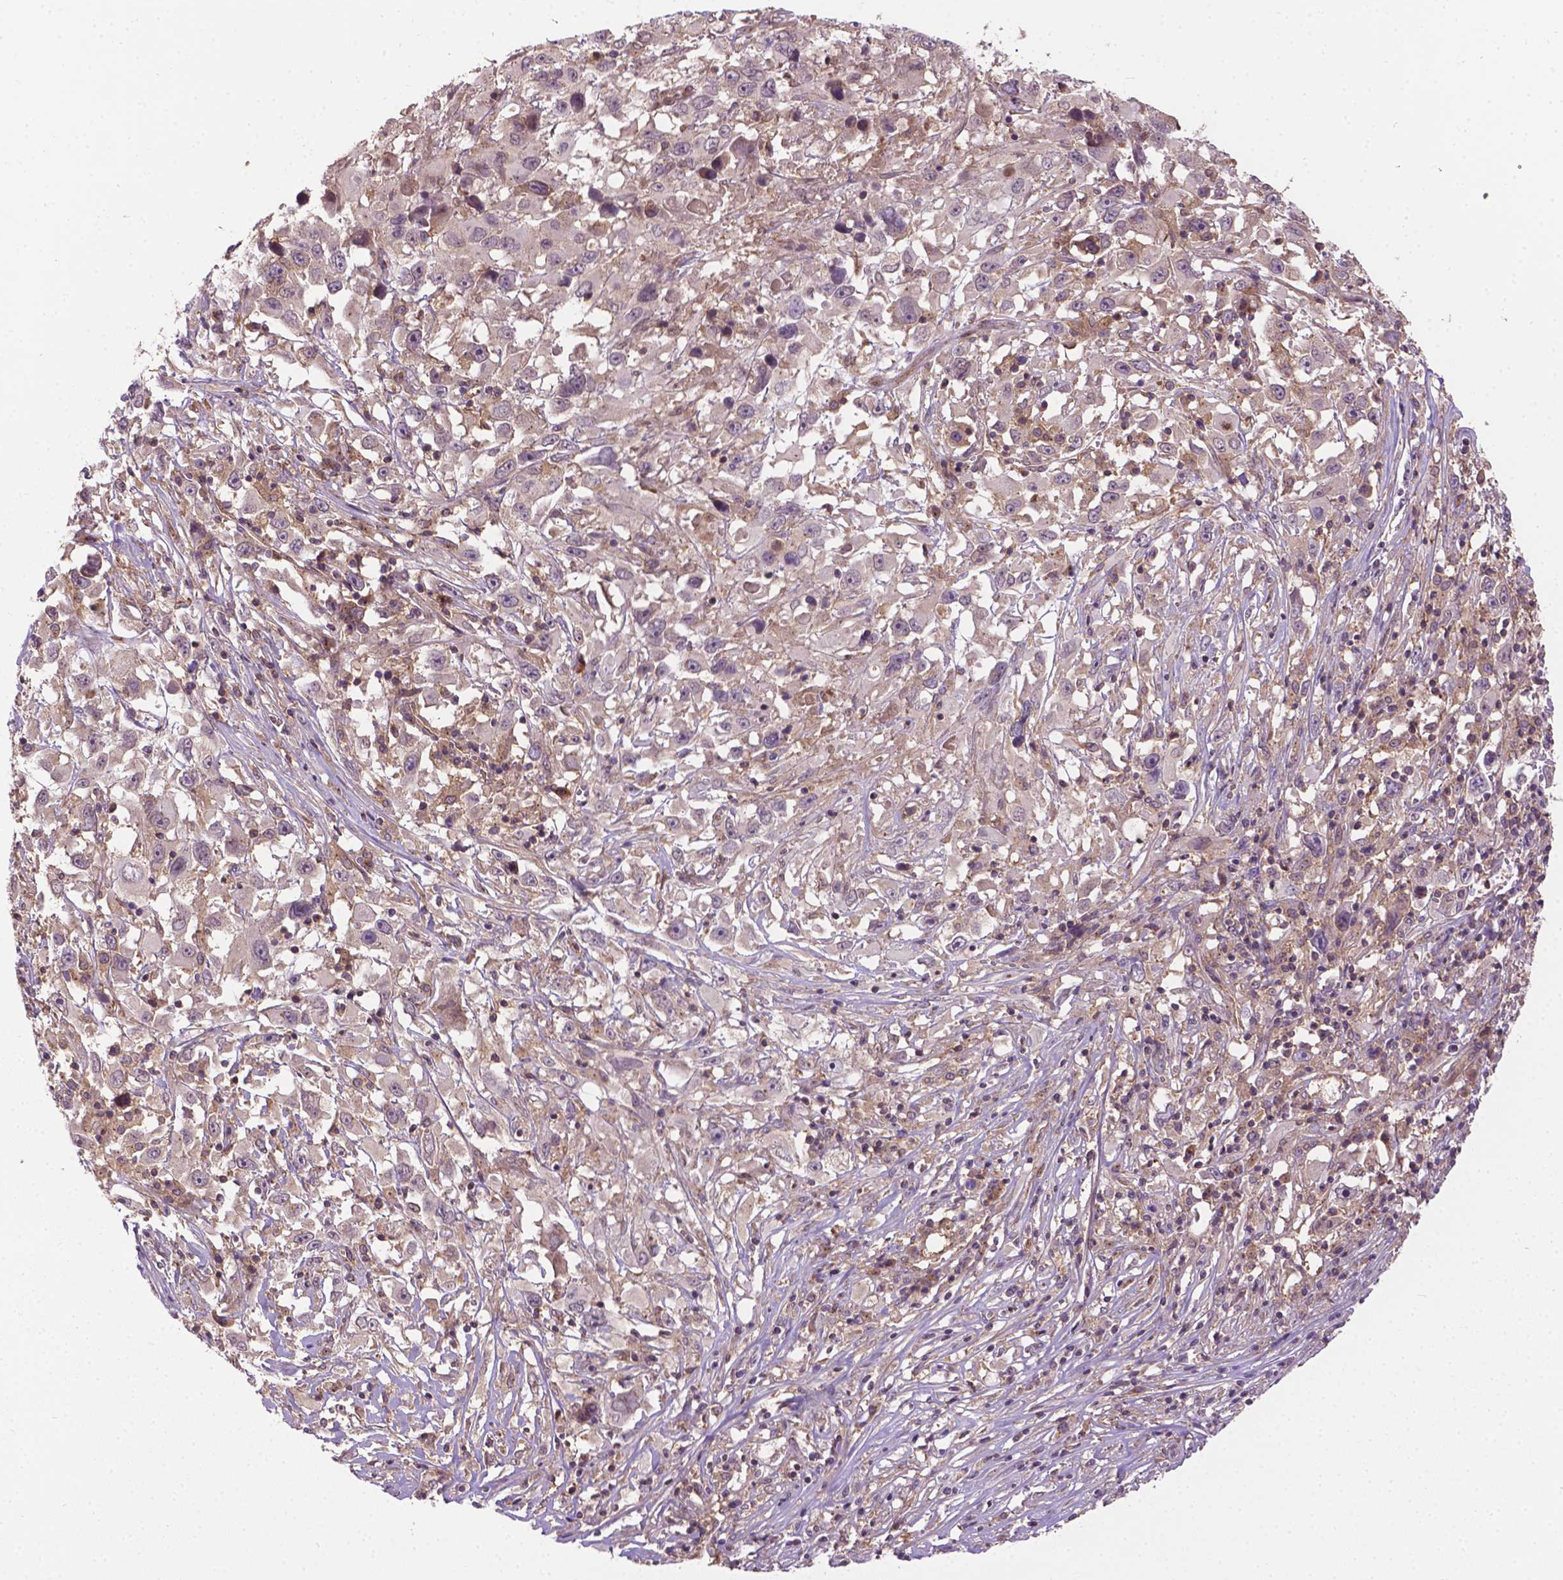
{"staining": {"intensity": "negative", "quantity": "none", "location": "none"}, "tissue": "melanoma", "cell_type": "Tumor cells", "image_type": "cancer", "snomed": [{"axis": "morphology", "description": "Malignant melanoma, Metastatic site"}, {"axis": "topography", "description": "Soft tissue"}], "caption": "This histopathology image is of malignant melanoma (metastatic site) stained with immunohistochemistry (IHC) to label a protein in brown with the nuclei are counter-stained blue. There is no positivity in tumor cells. The staining was performed using DAB to visualize the protein expression in brown, while the nuclei were stained in blue with hematoxylin (Magnification: 20x).", "gene": "MZT1", "patient": {"sex": "male", "age": 50}}